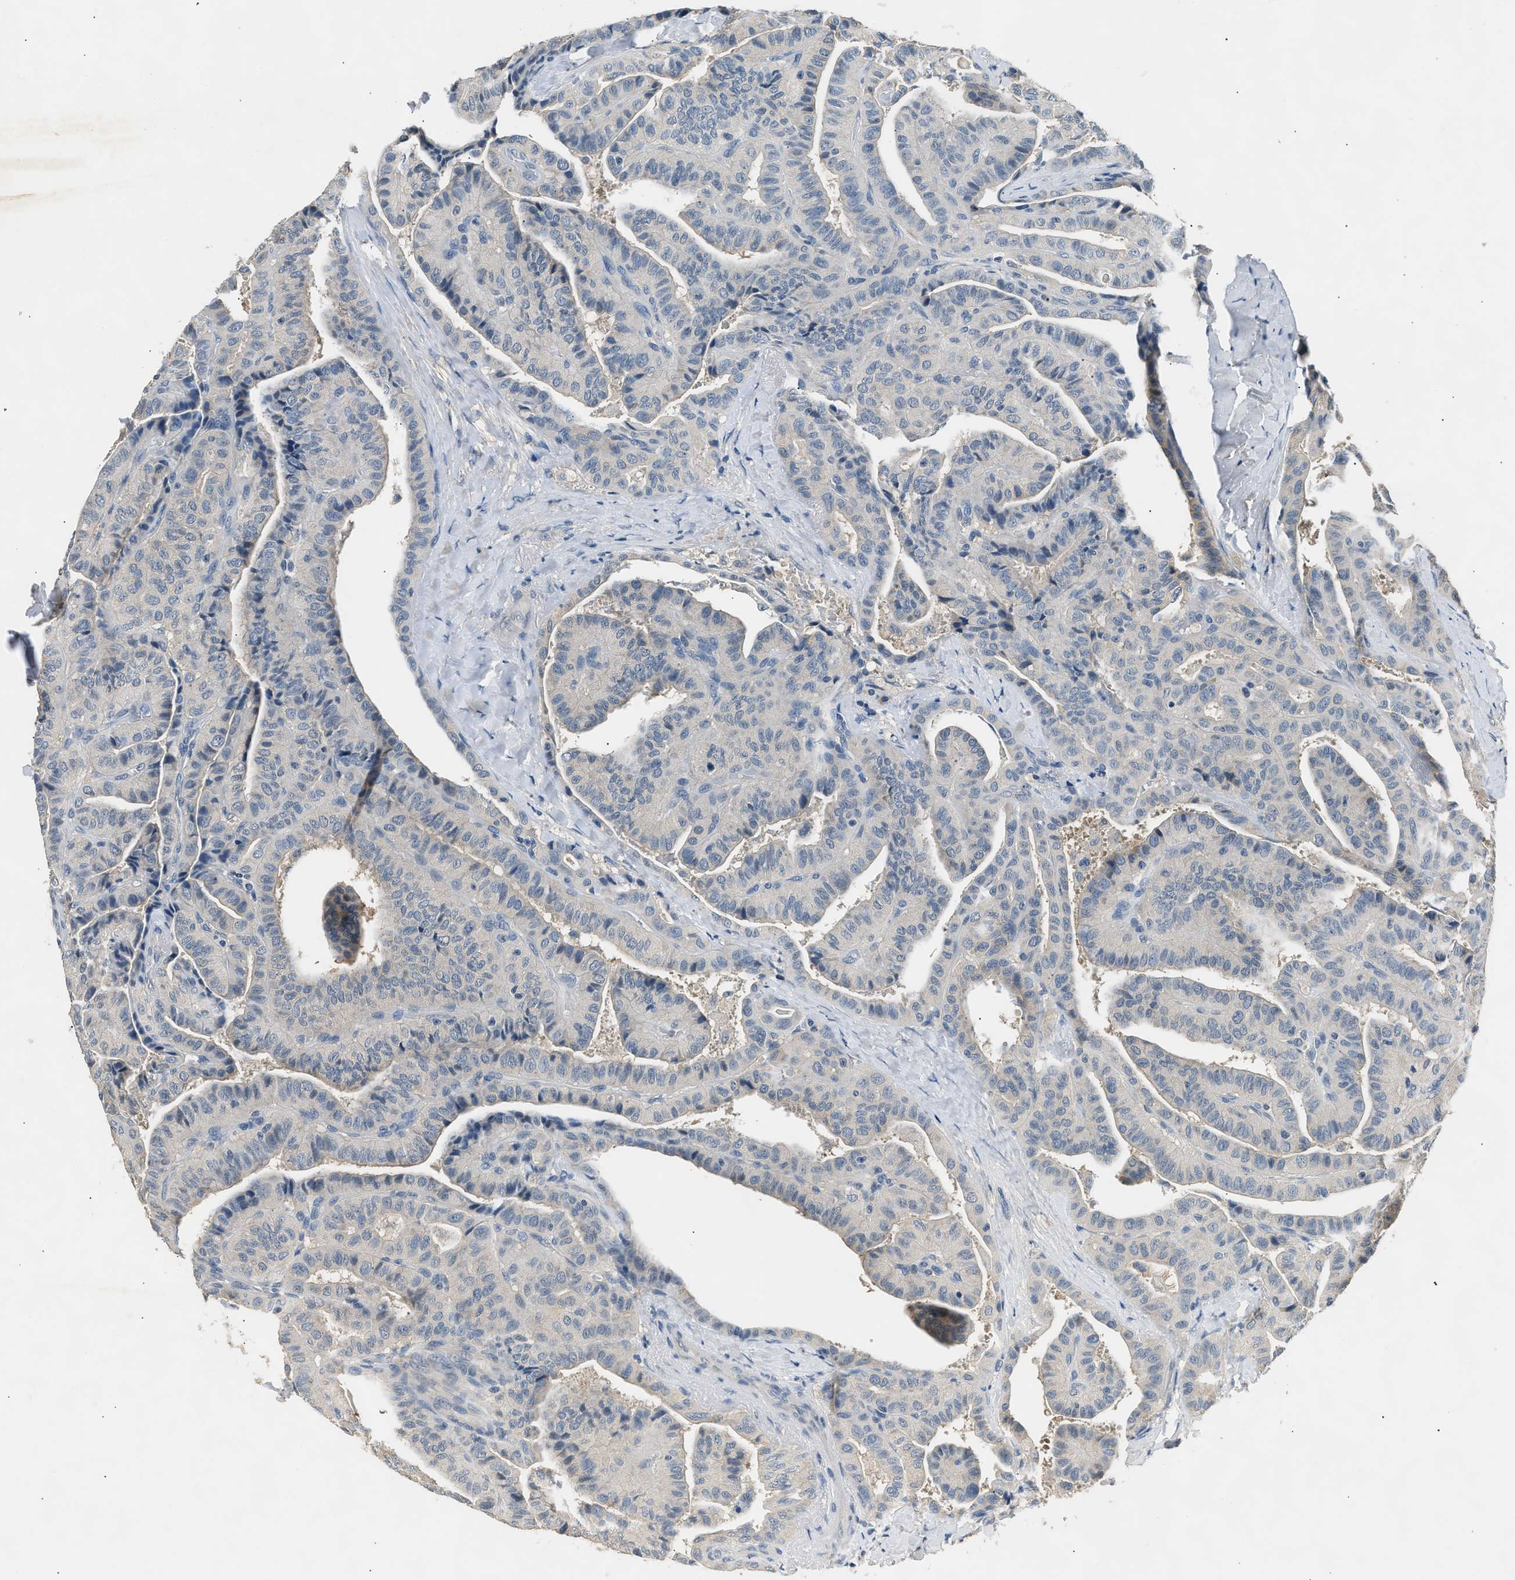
{"staining": {"intensity": "negative", "quantity": "none", "location": "none"}, "tissue": "thyroid cancer", "cell_type": "Tumor cells", "image_type": "cancer", "snomed": [{"axis": "morphology", "description": "Papillary adenocarcinoma, NOS"}, {"axis": "topography", "description": "Thyroid gland"}], "caption": "Tumor cells are negative for protein expression in human thyroid papillary adenocarcinoma. (Immunohistochemistry (ihc), brightfield microscopy, high magnification).", "gene": "INHA", "patient": {"sex": "male", "age": 77}}